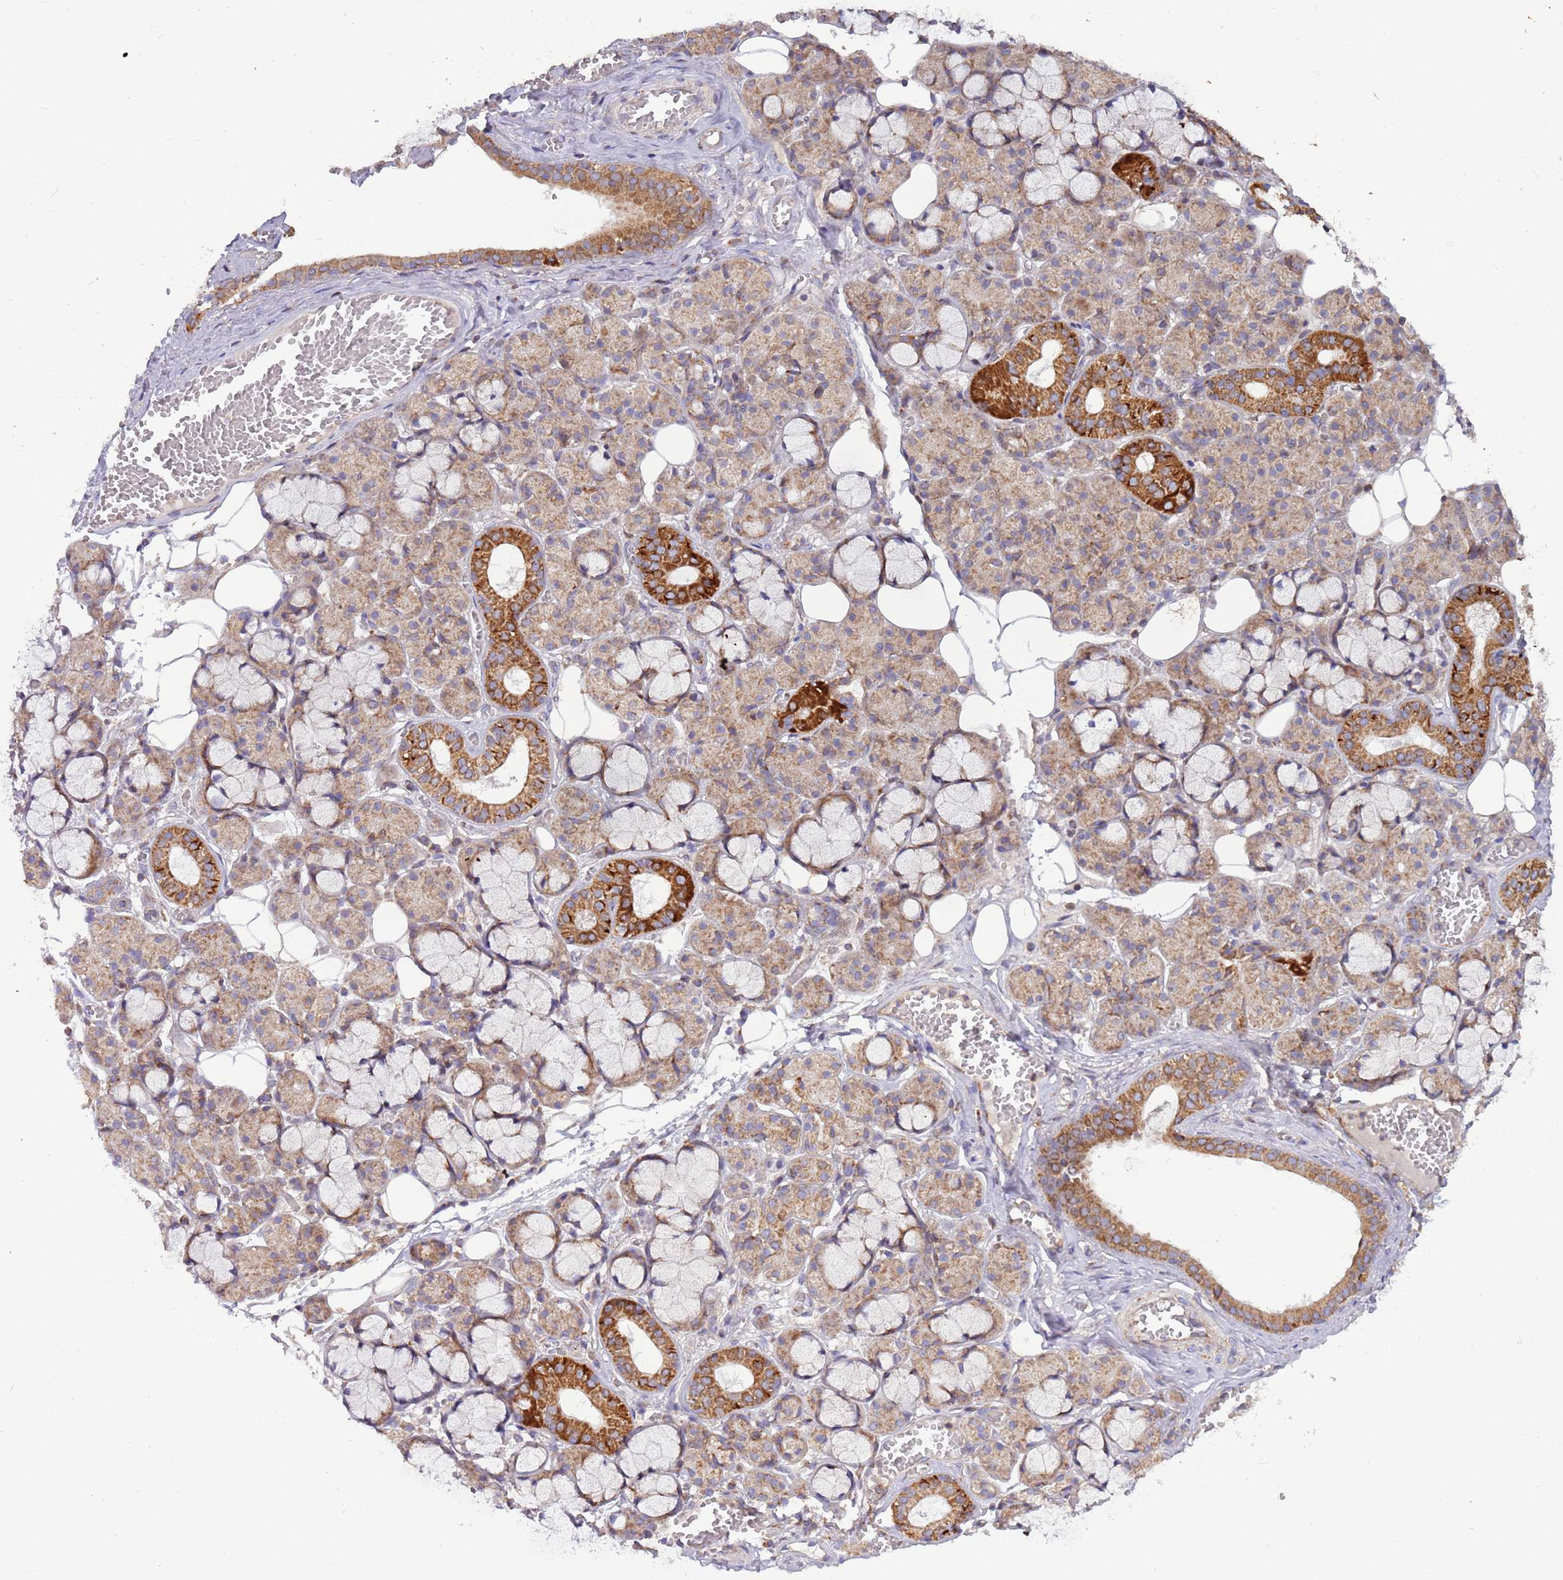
{"staining": {"intensity": "strong", "quantity": "25%-75%", "location": "cytoplasmic/membranous"}, "tissue": "salivary gland", "cell_type": "Glandular cells", "image_type": "normal", "snomed": [{"axis": "morphology", "description": "Normal tissue, NOS"}, {"axis": "topography", "description": "Salivary gland"}], "caption": "Immunohistochemical staining of normal salivary gland displays 25%-75% levels of strong cytoplasmic/membranous protein staining in about 25%-75% of glandular cells.", "gene": "IRS4", "patient": {"sex": "male", "age": 63}}